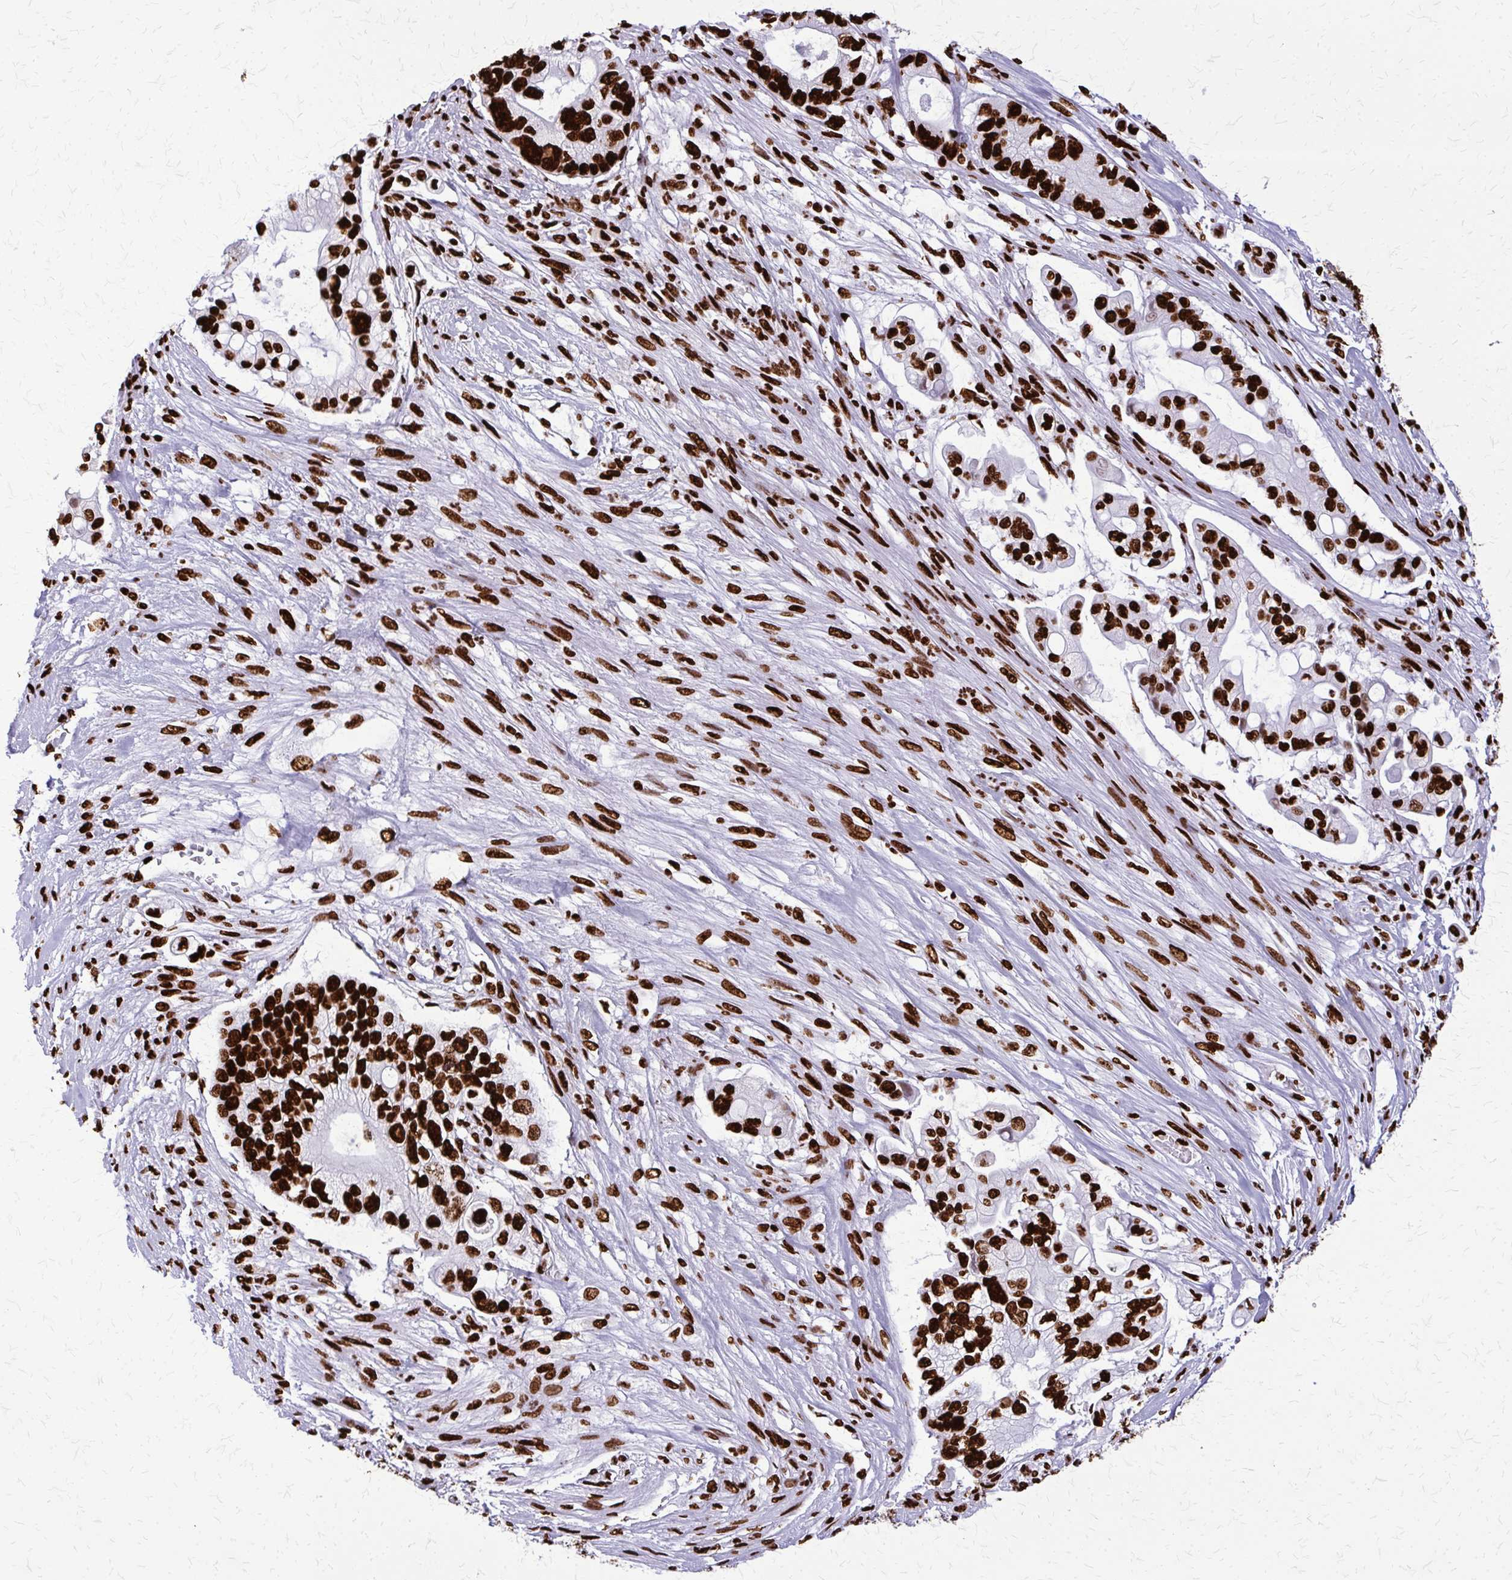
{"staining": {"intensity": "strong", "quantity": ">75%", "location": "nuclear"}, "tissue": "pancreatic cancer", "cell_type": "Tumor cells", "image_type": "cancer", "snomed": [{"axis": "morphology", "description": "Adenocarcinoma, NOS"}, {"axis": "topography", "description": "Pancreas"}], "caption": "Adenocarcinoma (pancreatic) tissue demonstrates strong nuclear staining in approximately >75% of tumor cells, visualized by immunohistochemistry. Nuclei are stained in blue.", "gene": "SFPQ", "patient": {"sex": "female", "age": 69}}